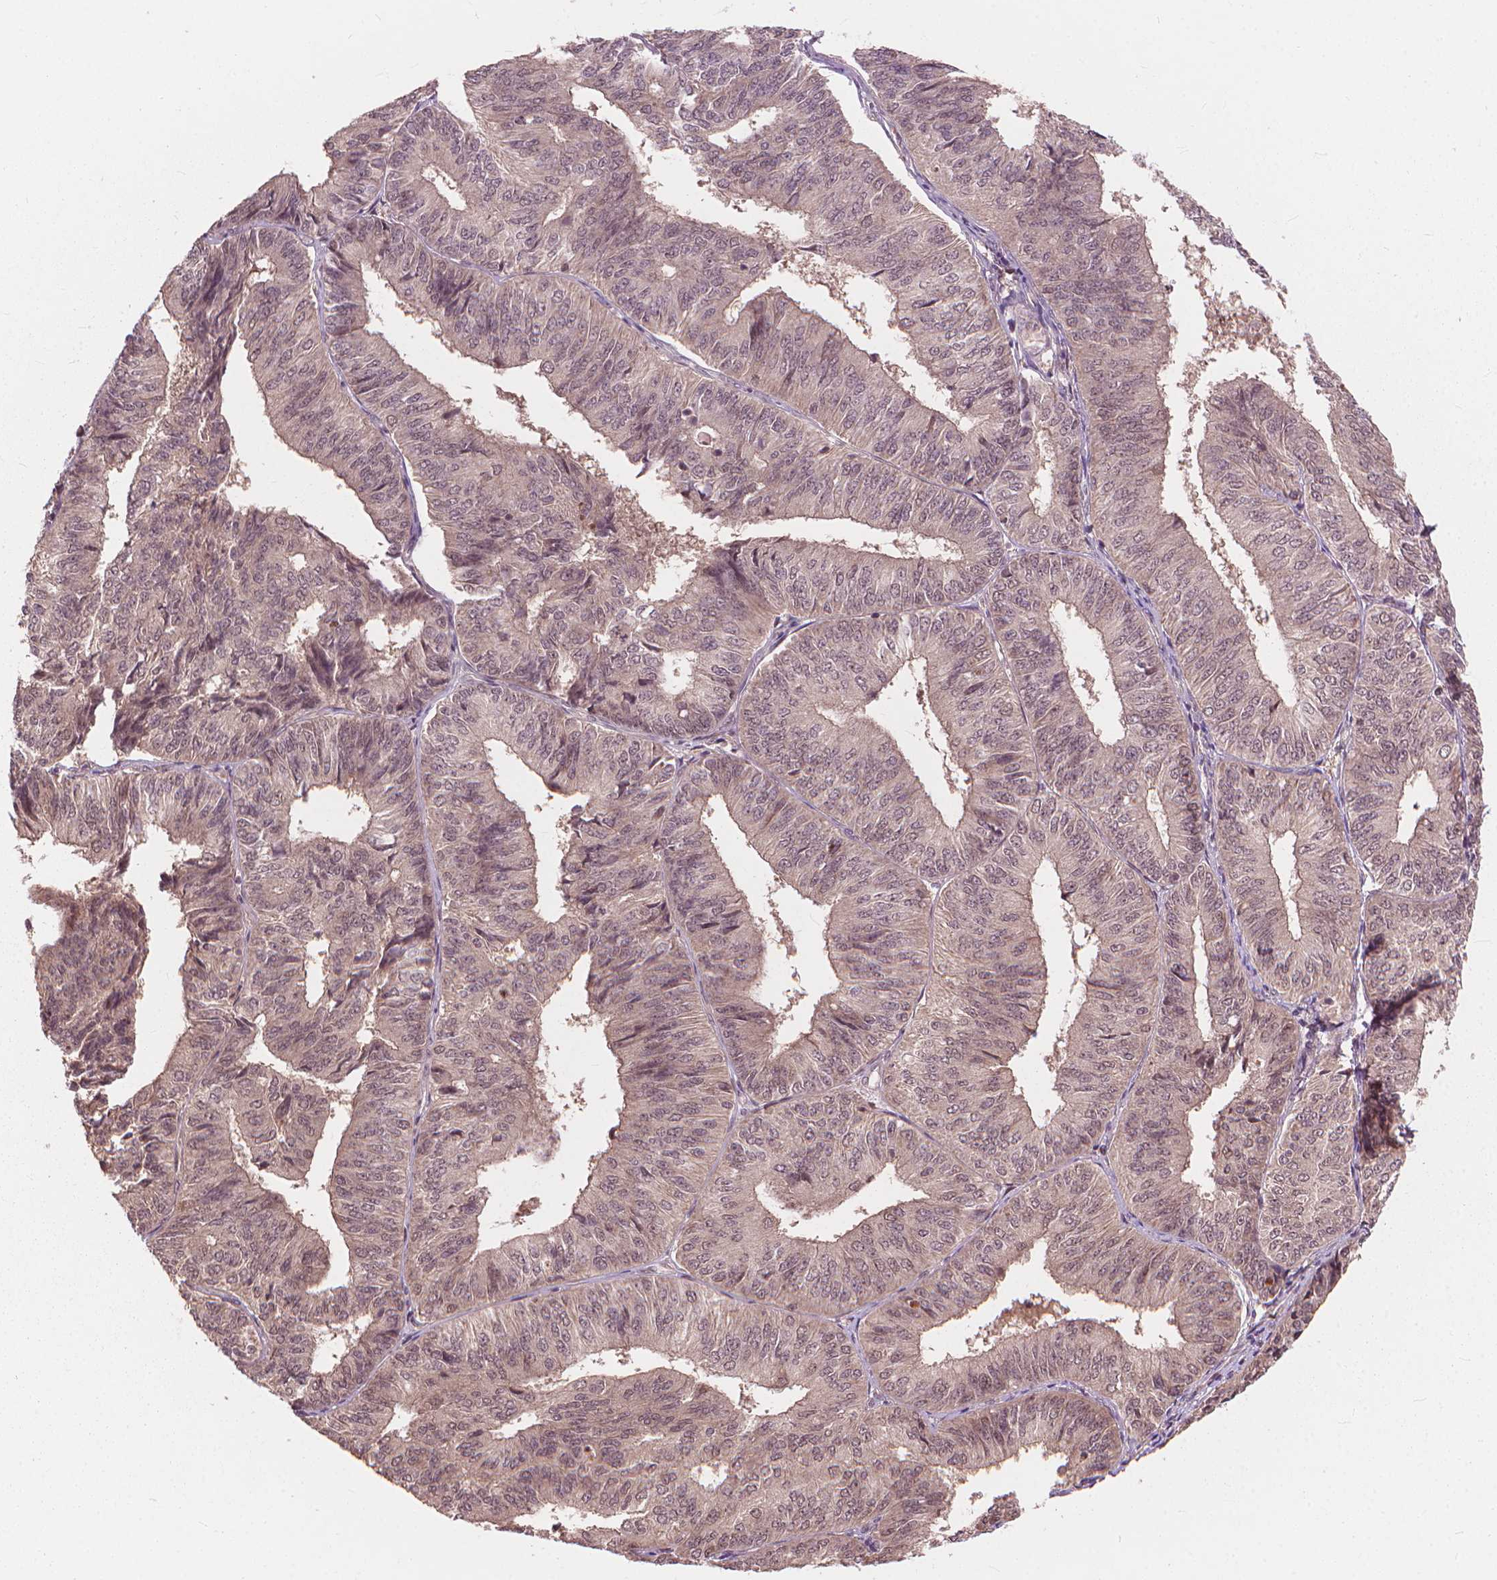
{"staining": {"intensity": "weak", "quantity": "25%-75%", "location": "nuclear"}, "tissue": "endometrial cancer", "cell_type": "Tumor cells", "image_type": "cancer", "snomed": [{"axis": "morphology", "description": "Adenocarcinoma, NOS"}, {"axis": "topography", "description": "Endometrium"}], "caption": "High-magnification brightfield microscopy of endometrial adenocarcinoma stained with DAB (brown) and counterstained with hematoxylin (blue). tumor cells exhibit weak nuclear staining is identified in approximately25%-75% of cells. The staining is performed using DAB (3,3'-diaminobenzidine) brown chromogen to label protein expression. The nuclei are counter-stained blue using hematoxylin.", "gene": "SSU72", "patient": {"sex": "female", "age": 58}}